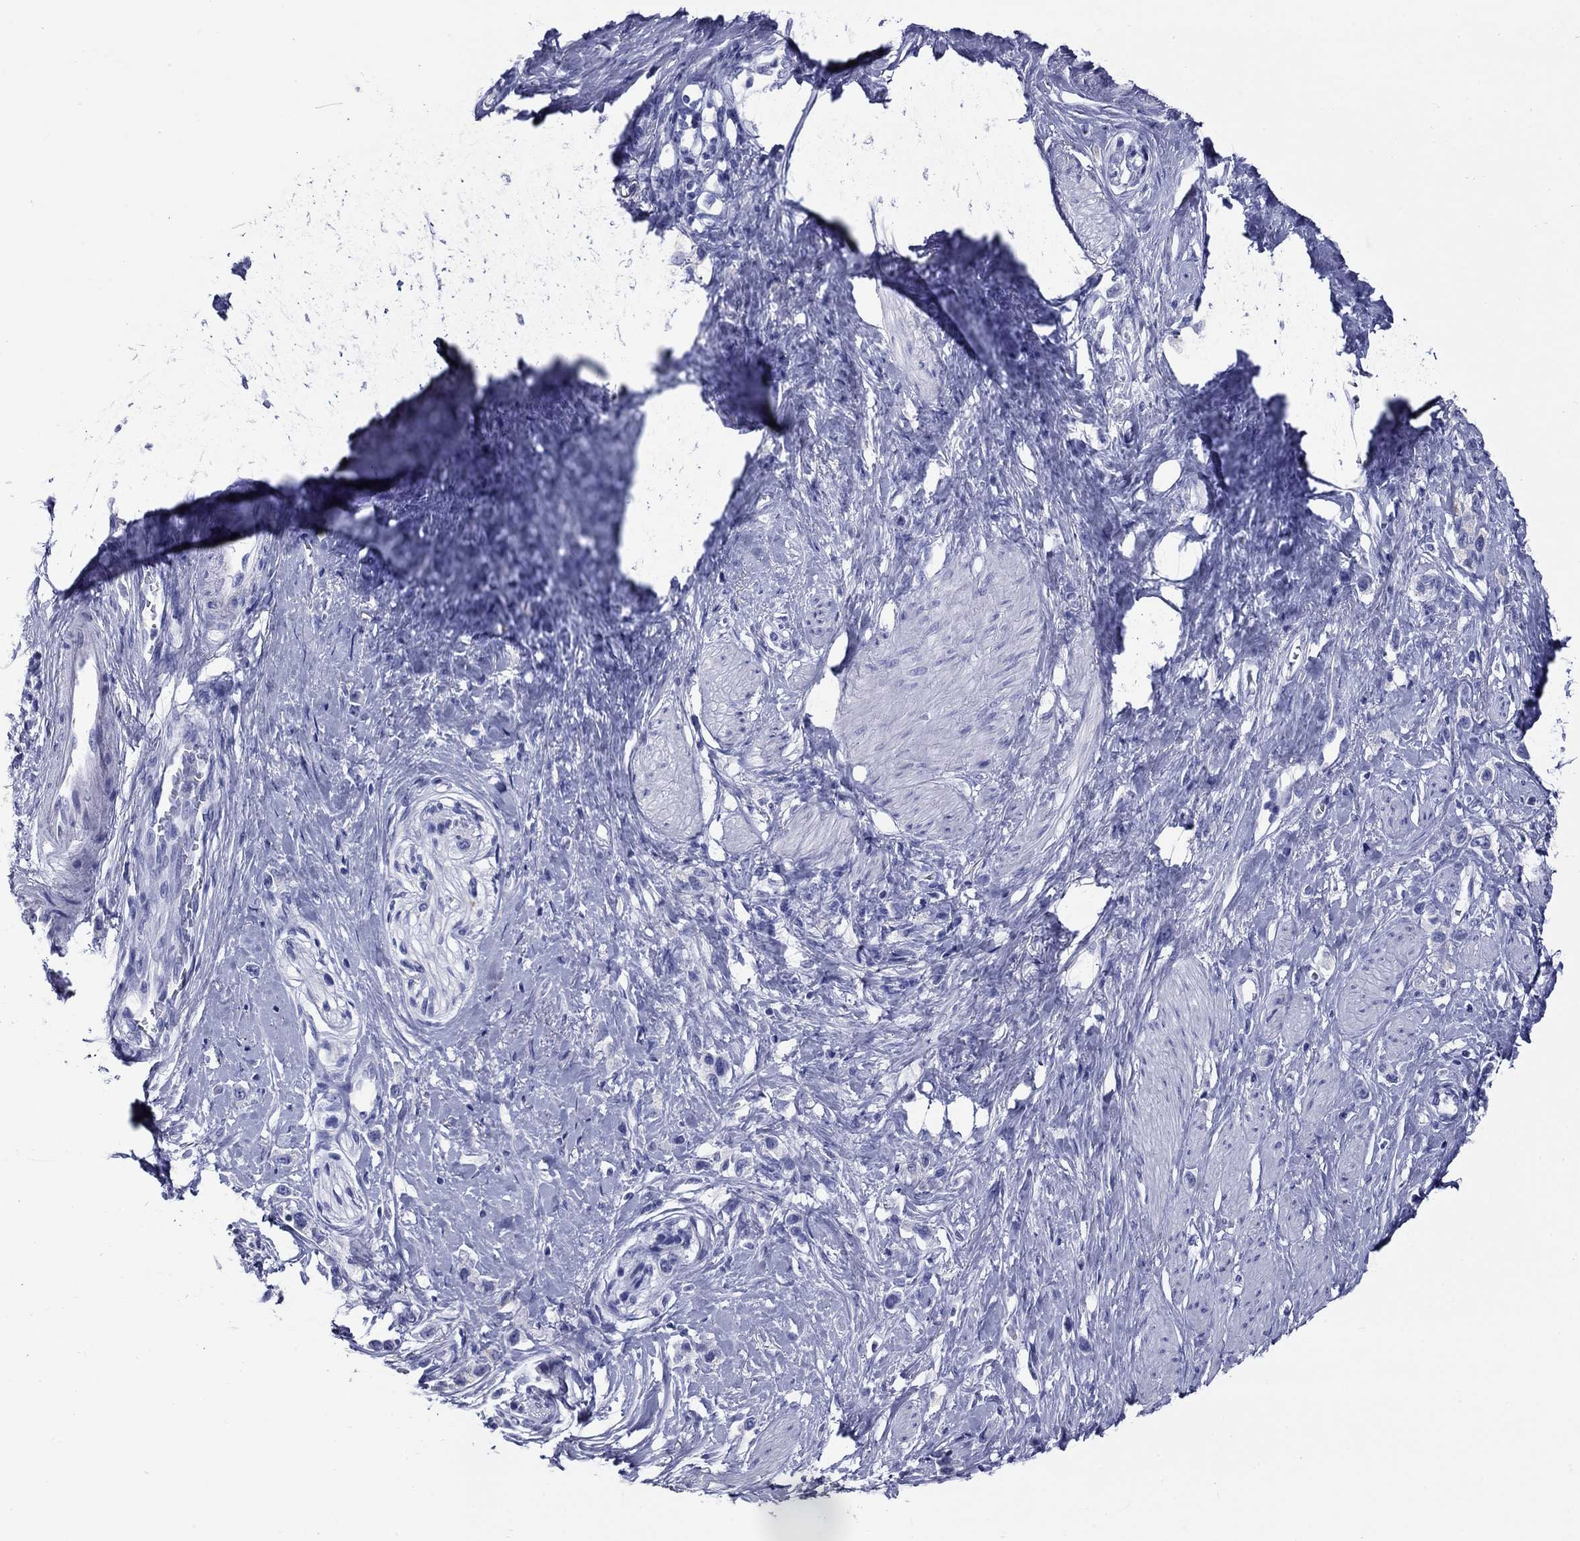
{"staining": {"intensity": "negative", "quantity": "none", "location": "none"}, "tissue": "stomach cancer", "cell_type": "Tumor cells", "image_type": "cancer", "snomed": [{"axis": "morphology", "description": "Normal tissue, NOS"}, {"axis": "morphology", "description": "Adenocarcinoma, NOS"}, {"axis": "morphology", "description": "Adenocarcinoma, High grade"}, {"axis": "topography", "description": "Stomach, upper"}, {"axis": "topography", "description": "Stomach"}], "caption": "Tumor cells are negative for brown protein staining in stomach cancer.", "gene": "GIP", "patient": {"sex": "female", "age": 65}}